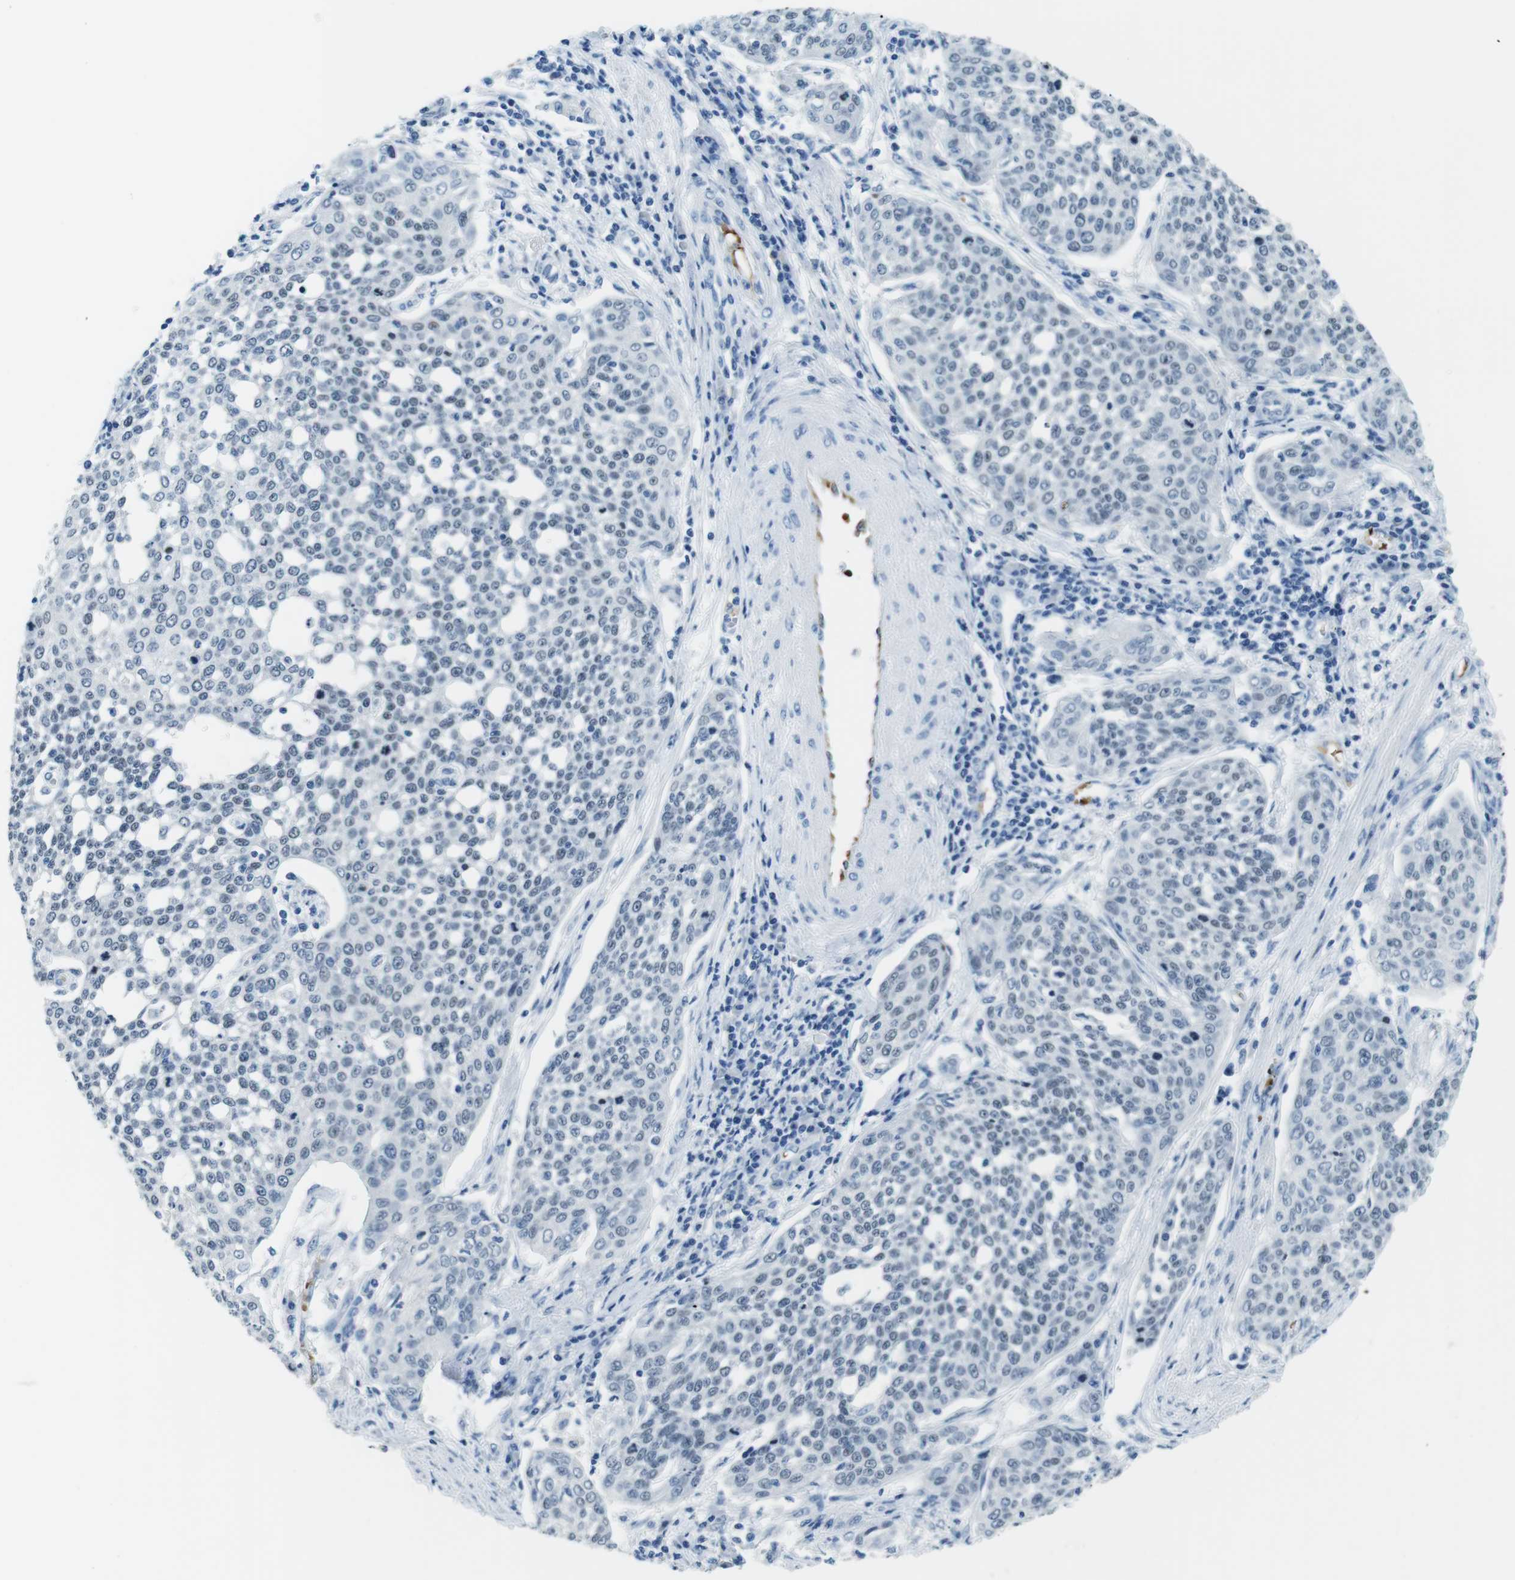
{"staining": {"intensity": "weak", "quantity": "25%-75%", "location": "nuclear"}, "tissue": "cervical cancer", "cell_type": "Tumor cells", "image_type": "cancer", "snomed": [{"axis": "morphology", "description": "Squamous cell carcinoma, NOS"}, {"axis": "topography", "description": "Cervix"}], "caption": "Immunohistochemistry (DAB (3,3'-diaminobenzidine)) staining of human cervical cancer demonstrates weak nuclear protein expression in approximately 25%-75% of tumor cells.", "gene": "TFAP2C", "patient": {"sex": "female", "age": 34}}